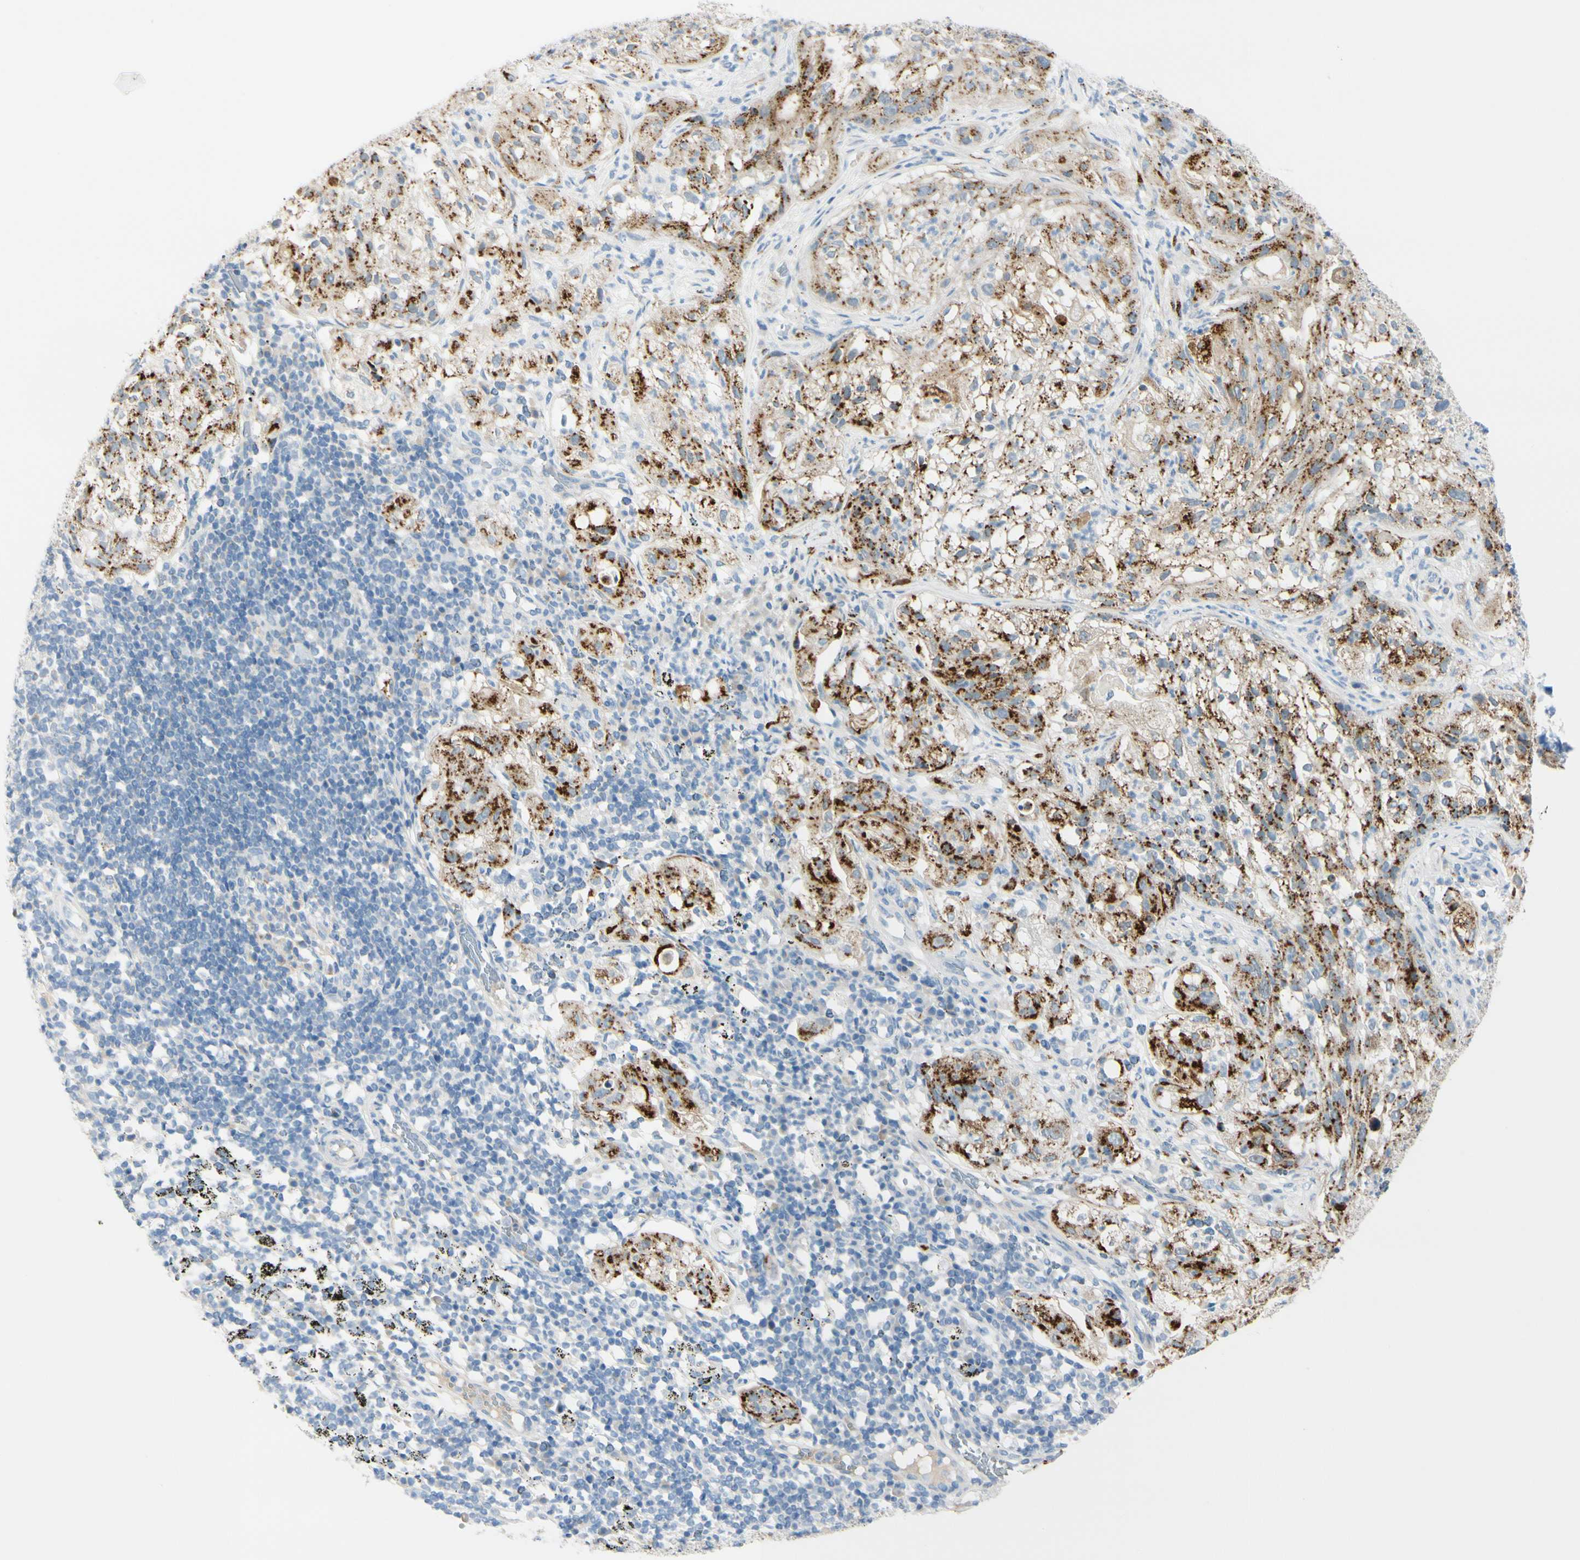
{"staining": {"intensity": "strong", "quantity": ">75%", "location": "cytoplasmic/membranous"}, "tissue": "lung cancer", "cell_type": "Tumor cells", "image_type": "cancer", "snomed": [{"axis": "morphology", "description": "Inflammation, NOS"}, {"axis": "morphology", "description": "Squamous cell carcinoma, NOS"}, {"axis": "topography", "description": "Lymph node"}, {"axis": "topography", "description": "Soft tissue"}, {"axis": "topography", "description": "Lung"}], "caption": "An immunohistochemistry (IHC) photomicrograph of tumor tissue is shown. Protein staining in brown labels strong cytoplasmic/membranous positivity in squamous cell carcinoma (lung) within tumor cells. The protein is stained brown, and the nuclei are stained in blue (DAB IHC with brightfield microscopy, high magnification).", "gene": "GALNT5", "patient": {"sex": "male", "age": 66}}